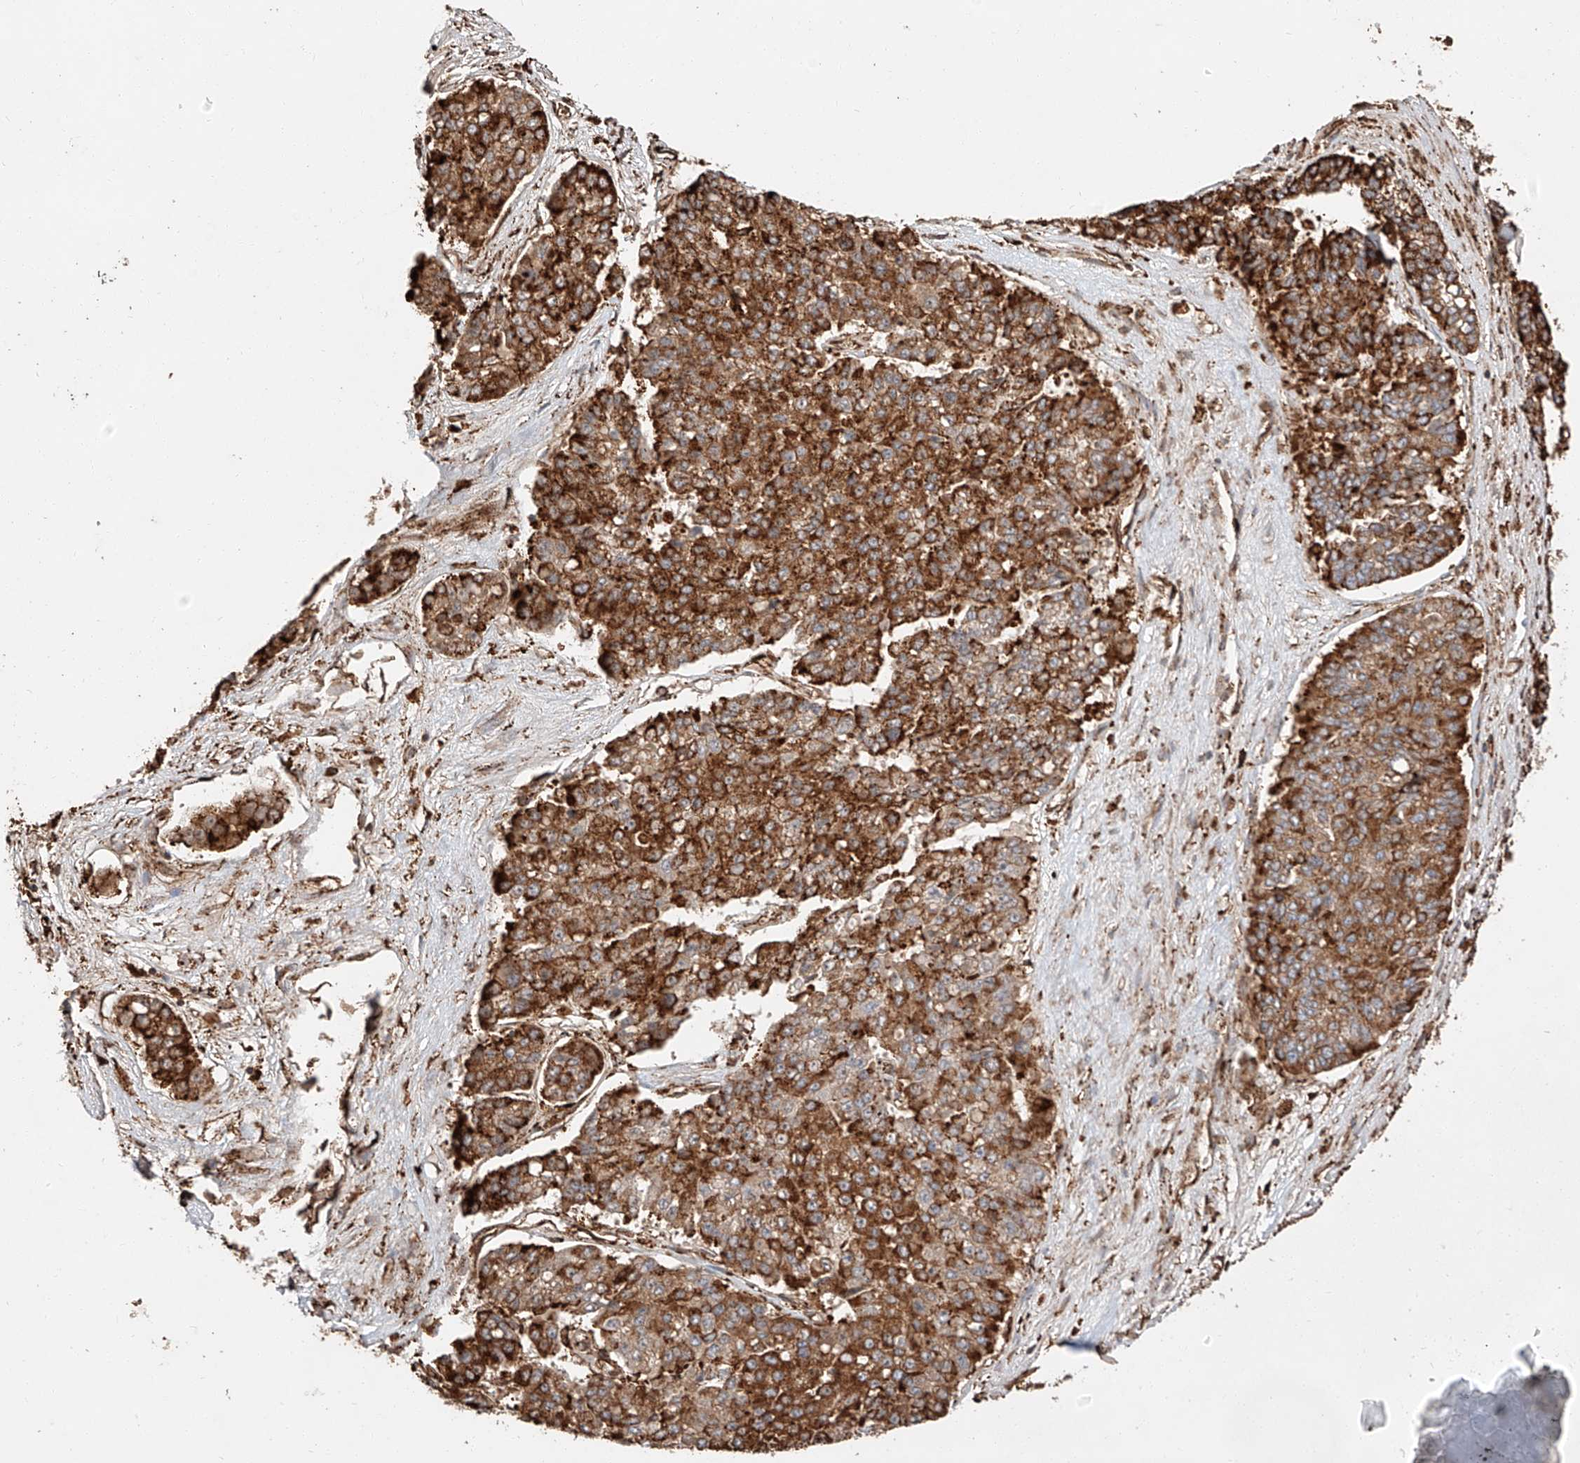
{"staining": {"intensity": "strong", "quantity": ">75%", "location": "cytoplasmic/membranous"}, "tissue": "pancreatic cancer", "cell_type": "Tumor cells", "image_type": "cancer", "snomed": [{"axis": "morphology", "description": "Adenocarcinoma, NOS"}, {"axis": "topography", "description": "Pancreas"}], "caption": "There is high levels of strong cytoplasmic/membranous staining in tumor cells of pancreatic adenocarcinoma, as demonstrated by immunohistochemical staining (brown color).", "gene": "ZNF84", "patient": {"sex": "male", "age": 50}}